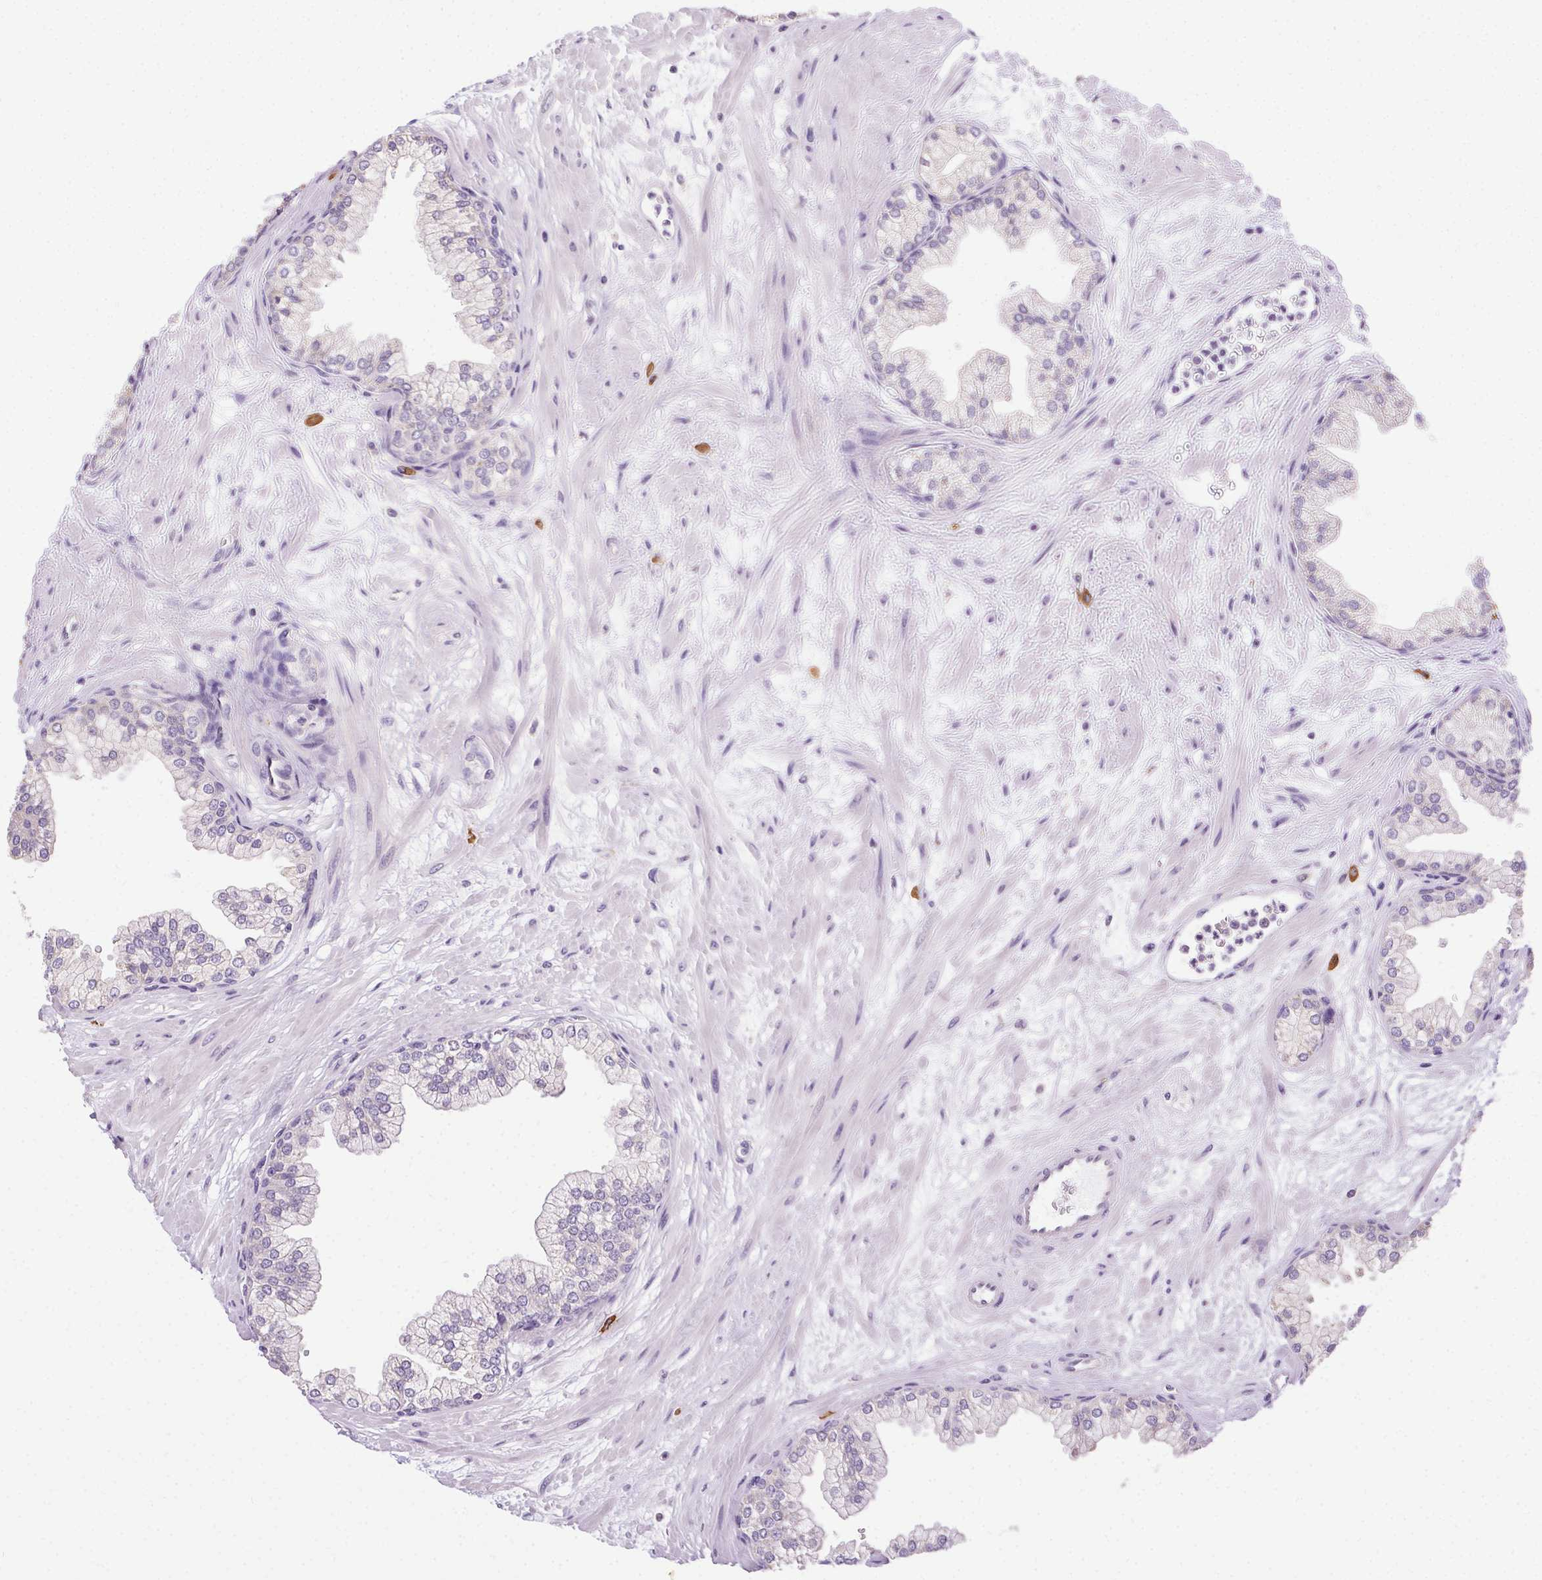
{"staining": {"intensity": "negative", "quantity": "none", "location": "none"}, "tissue": "prostate", "cell_type": "Glandular cells", "image_type": "normal", "snomed": [{"axis": "morphology", "description": "Normal tissue, NOS"}, {"axis": "topography", "description": "Prostate"}, {"axis": "topography", "description": "Peripheral nerve tissue"}], "caption": "Immunohistochemistry histopathology image of unremarkable prostate: human prostate stained with DAB (3,3'-diaminobenzidine) exhibits no significant protein positivity in glandular cells.", "gene": "SNX31", "patient": {"sex": "male", "age": 61}}